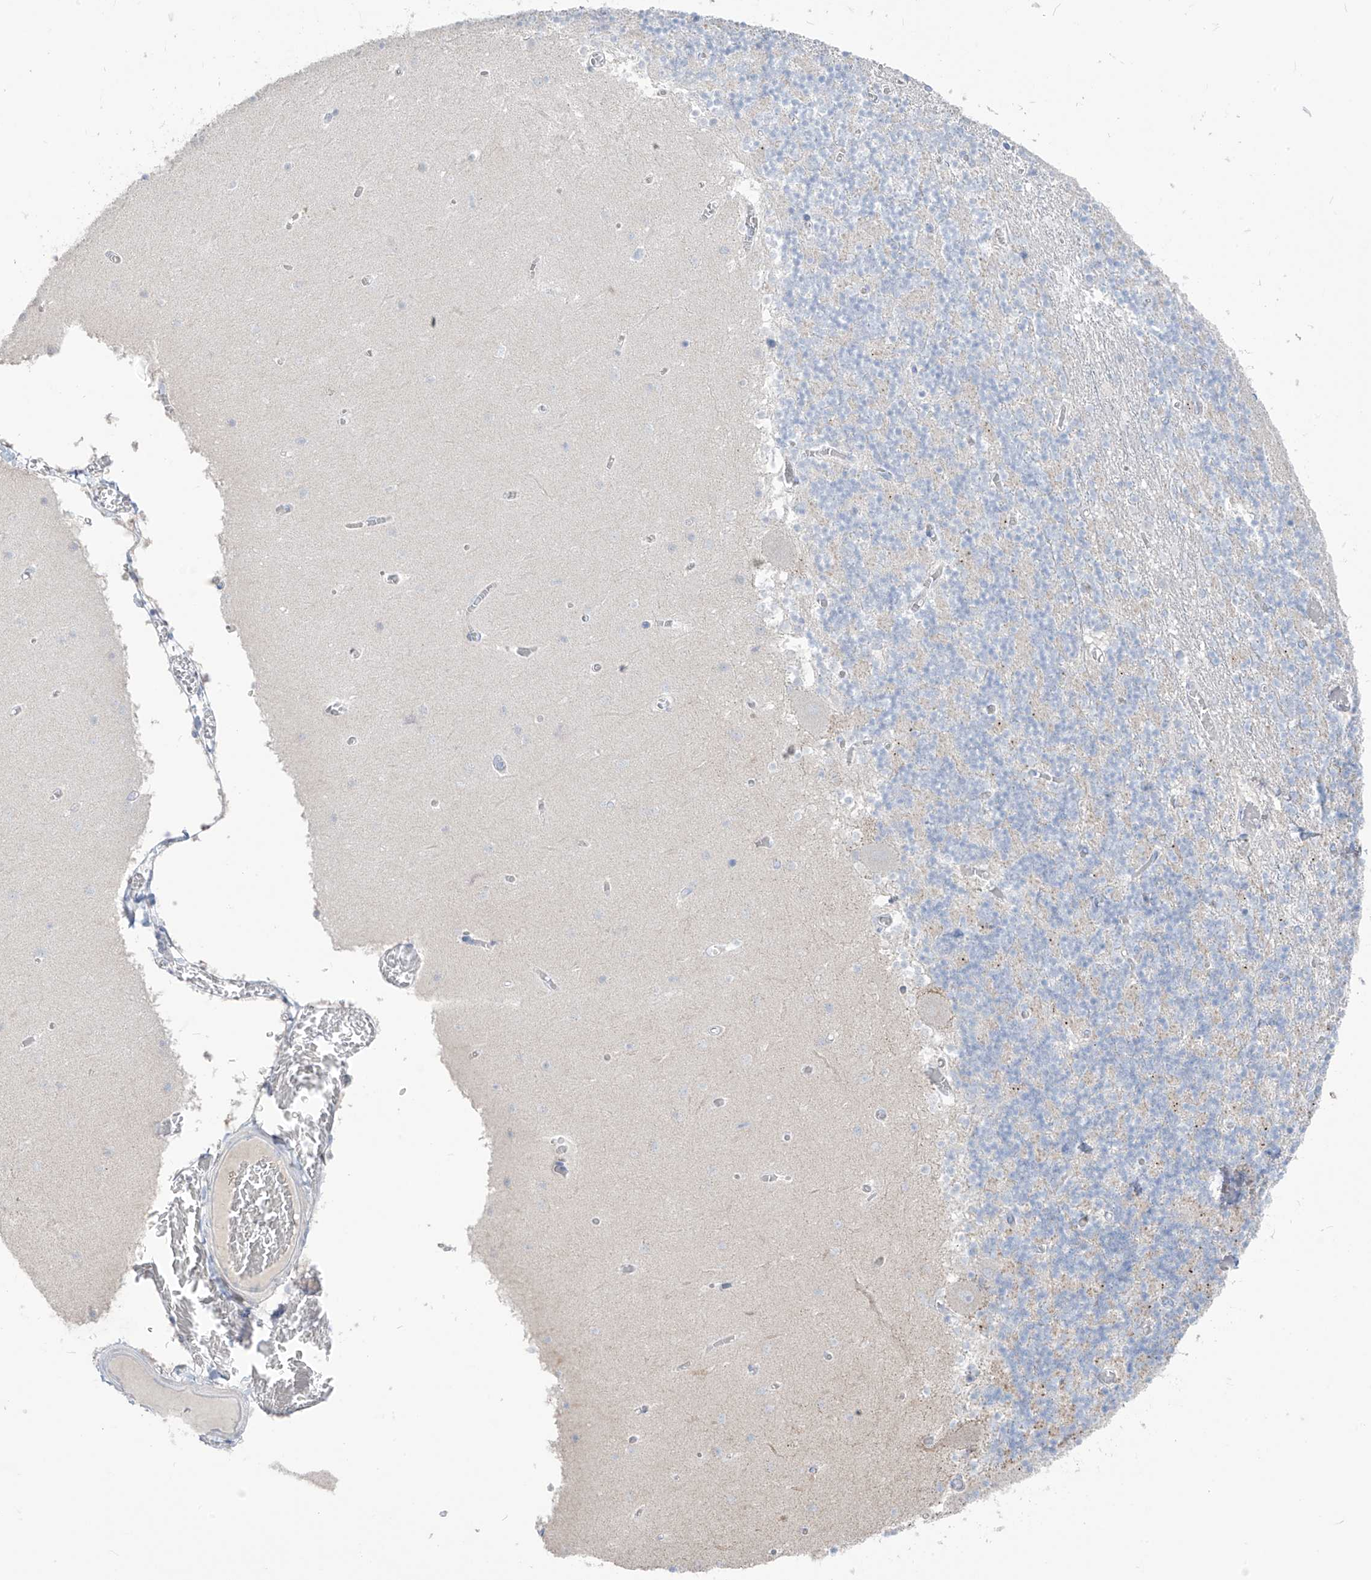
{"staining": {"intensity": "negative", "quantity": "none", "location": "none"}, "tissue": "cerebellum", "cell_type": "Cells in granular layer", "image_type": "normal", "snomed": [{"axis": "morphology", "description": "Normal tissue, NOS"}, {"axis": "topography", "description": "Cerebellum"}], "caption": "High magnification brightfield microscopy of benign cerebellum stained with DAB (brown) and counterstained with hematoxylin (blue): cells in granular layer show no significant positivity. The staining was performed using DAB to visualize the protein expression in brown, while the nuclei were stained in blue with hematoxylin (Magnification: 20x).", "gene": "ASPRV1", "patient": {"sex": "female", "age": 28}}